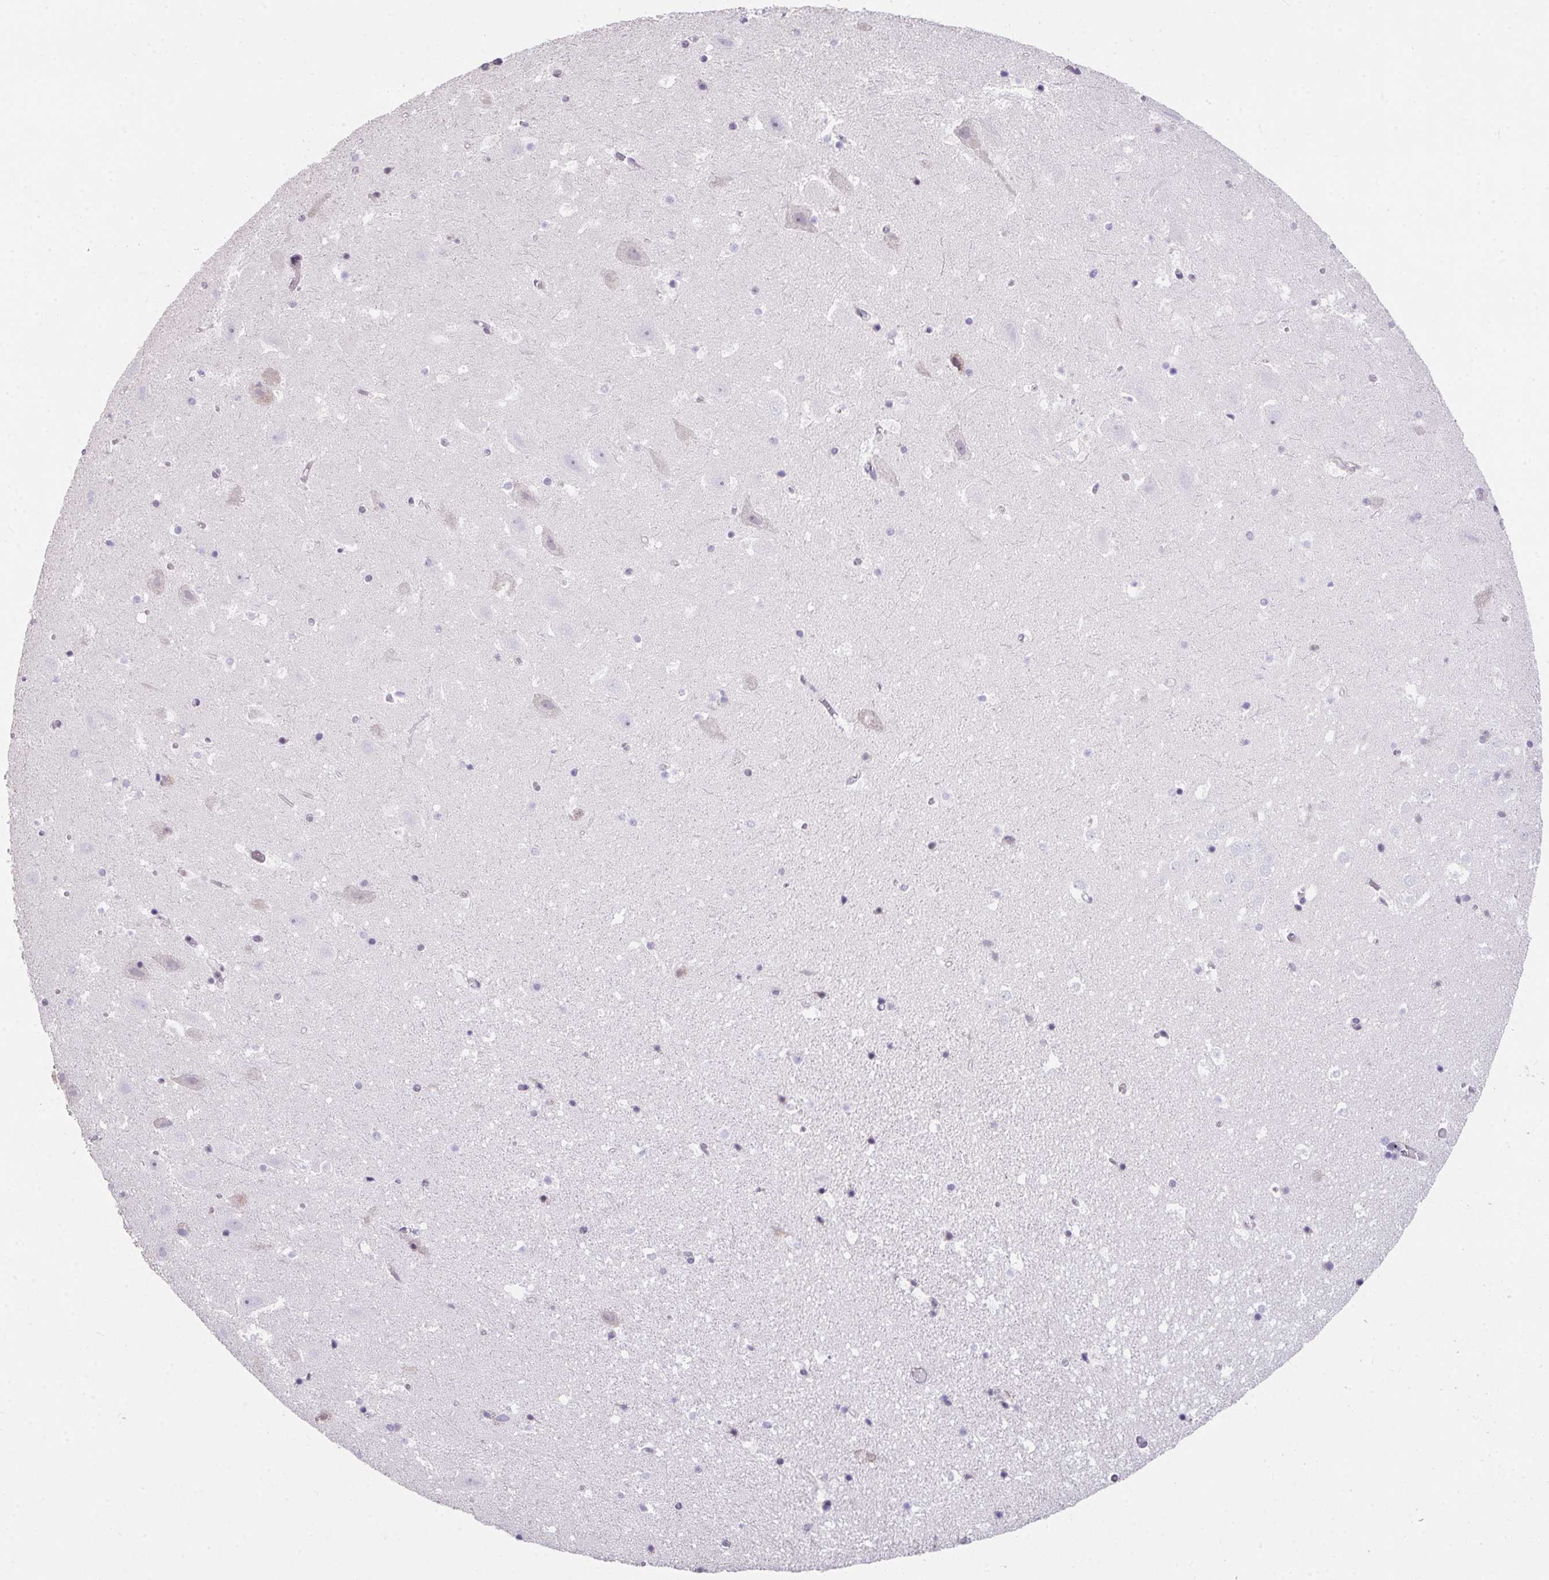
{"staining": {"intensity": "negative", "quantity": "none", "location": "none"}, "tissue": "hippocampus", "cell_type": "Glial cells", "image_type": "normal", "snomed": [{"axis": "morphology", "description": "Normal tissue, NOS"}, {"axis": "topography", "description": "Hippocampus"}], "caption": "This image is of benign hippocampus stained with immunohistochemistry (IHC) to label a protein in brown with the nuclei are counter-stained blue. There is no positivity in glial cells. Nuclei are stained in blue.", "gene": "RBBP6", "patient": {"sex": "female", "age": 42}}